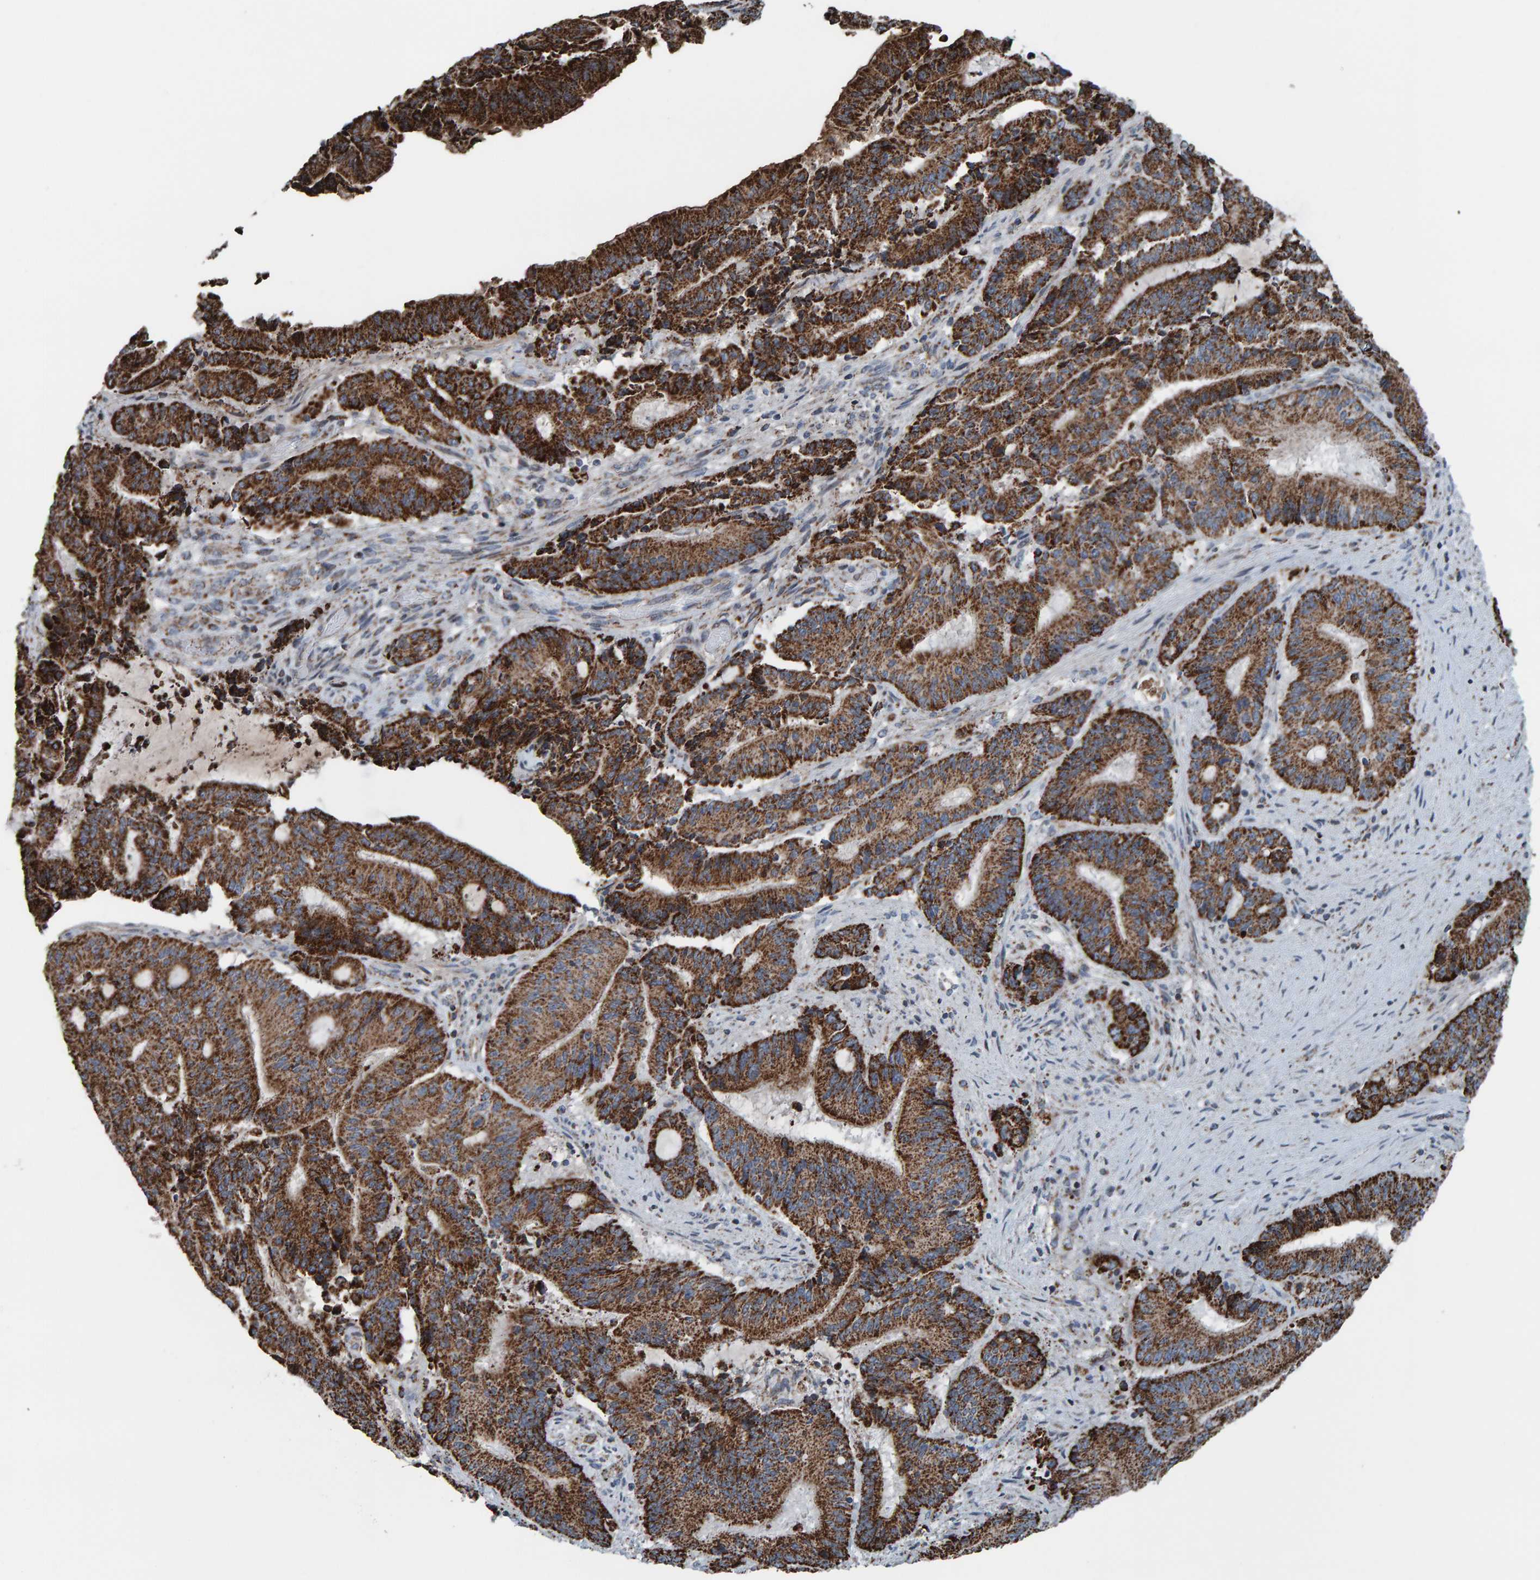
{"staining": {"intensity": "strong", "quantity": ">75%", "location": "cytoplasmic/membranous"}, "tissue": "liver cancer", "cell_type": "Tumor cells", "image_type": "cancer", "snomed": [{"axis": "morphology", "description": "Normal tissue, NOS"}, {"axis": "morphology", "description": "Cholangiocarcinoma"}, {"axis": "topography", "description": "Liver"}, {"axis": "topography", "description": "Peripheral nerve tissue"}], "caption": "Immunohistochemistry (IHC) histopathology image of neoplastic tissue: human cholangiocarcinoma (liver) stained using IHC displays high levels of strong protein expression localized specifically in the cytoplasmic/membranous of tumor cells, appearing as a cytoplasmic/membranous brown color.", "gene": "ZNF48", "patient": {"sex": "female", "age": 73}}